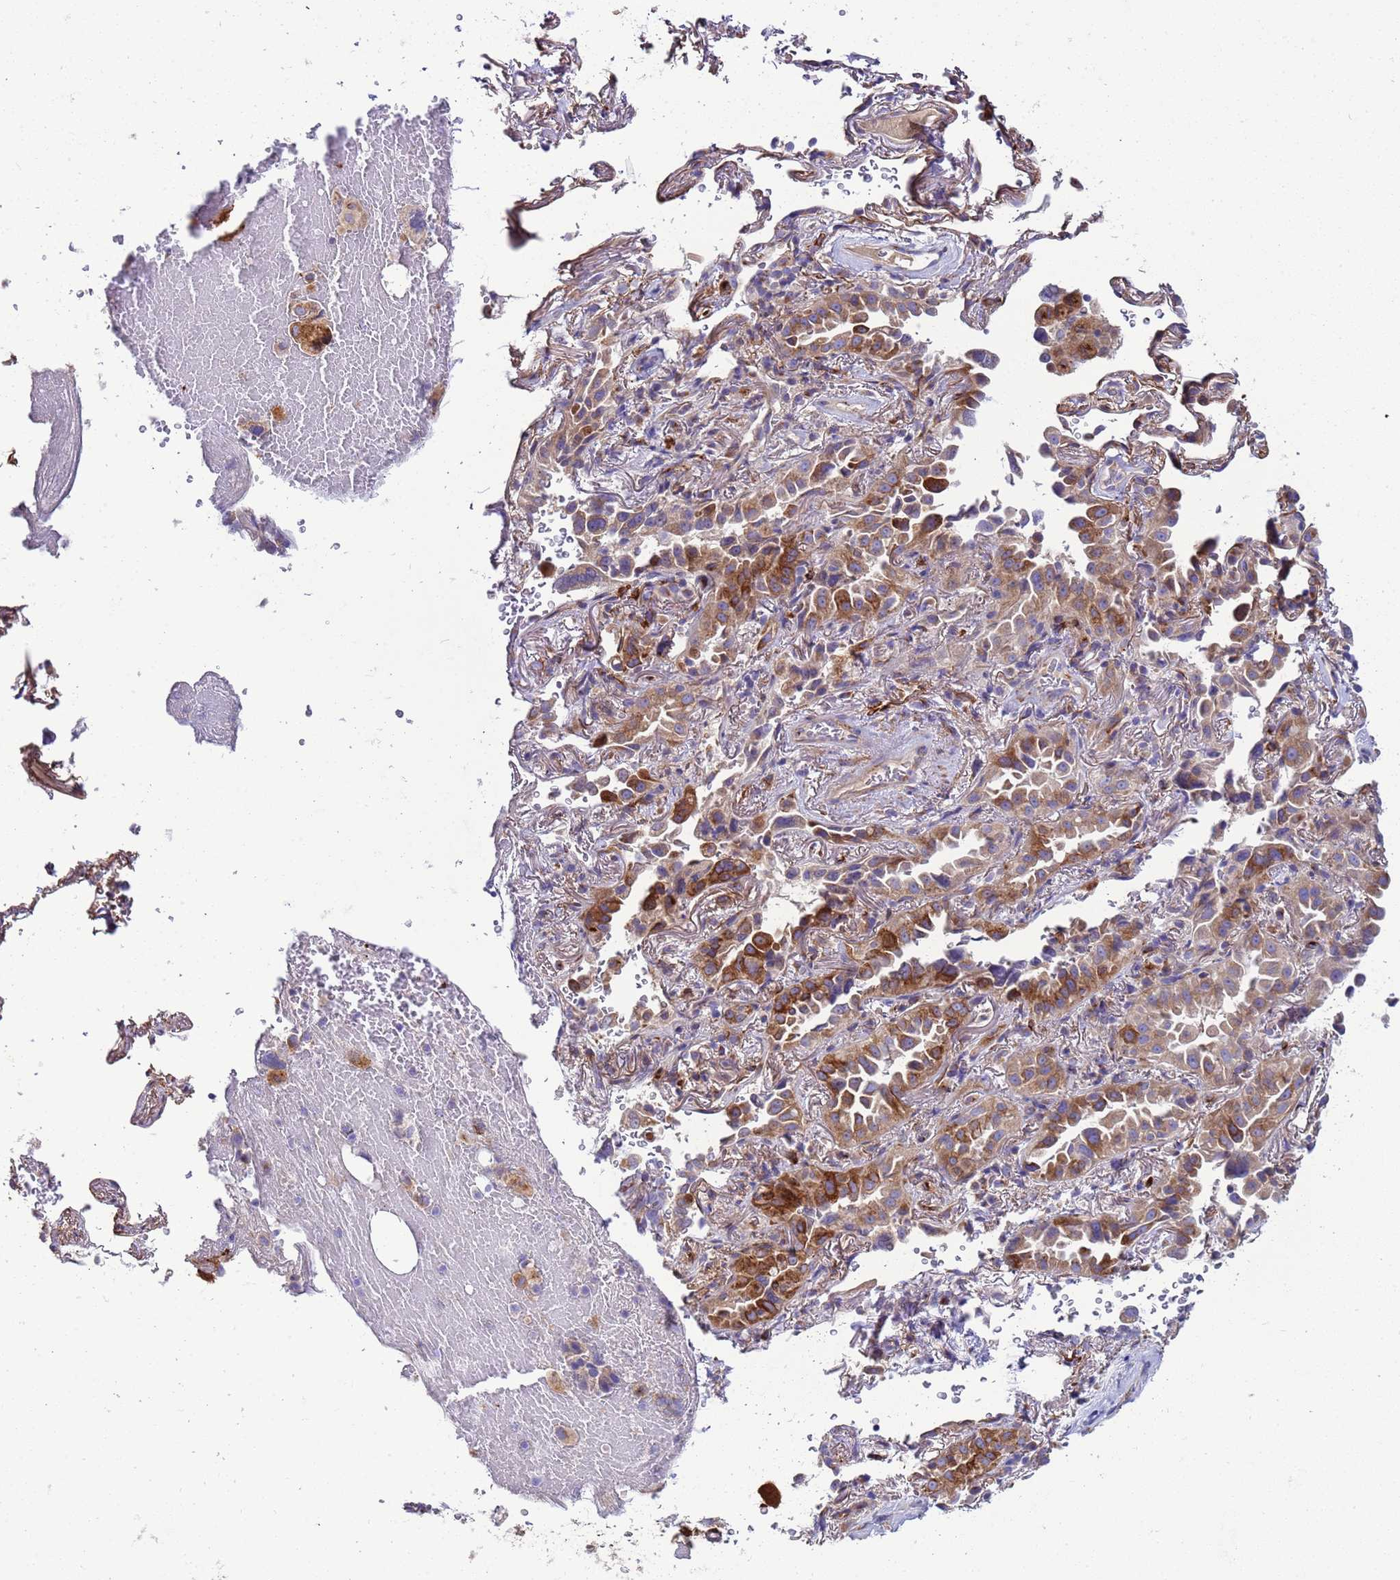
{"staining": {"intensity": "strong", "quantity": "<25%", "location": "cytoplasmic/membranous"}, "tissue": "lung cancer", "cell_type": "Tumor cells", "image_type": "cancer", "snomed": [{"axis": "morphology", "description": "Adenocarcinoma, NOS"}, {"axis": "topography", "description": "Lung"}], "caption": "The immunohistochemical stain labels strong cytoplasmic/membranous expression in tumor cells of lung adenocarcinoma tissue.", "gene": "PAQR7", "patient": {"sex": "female", "age": 69}}